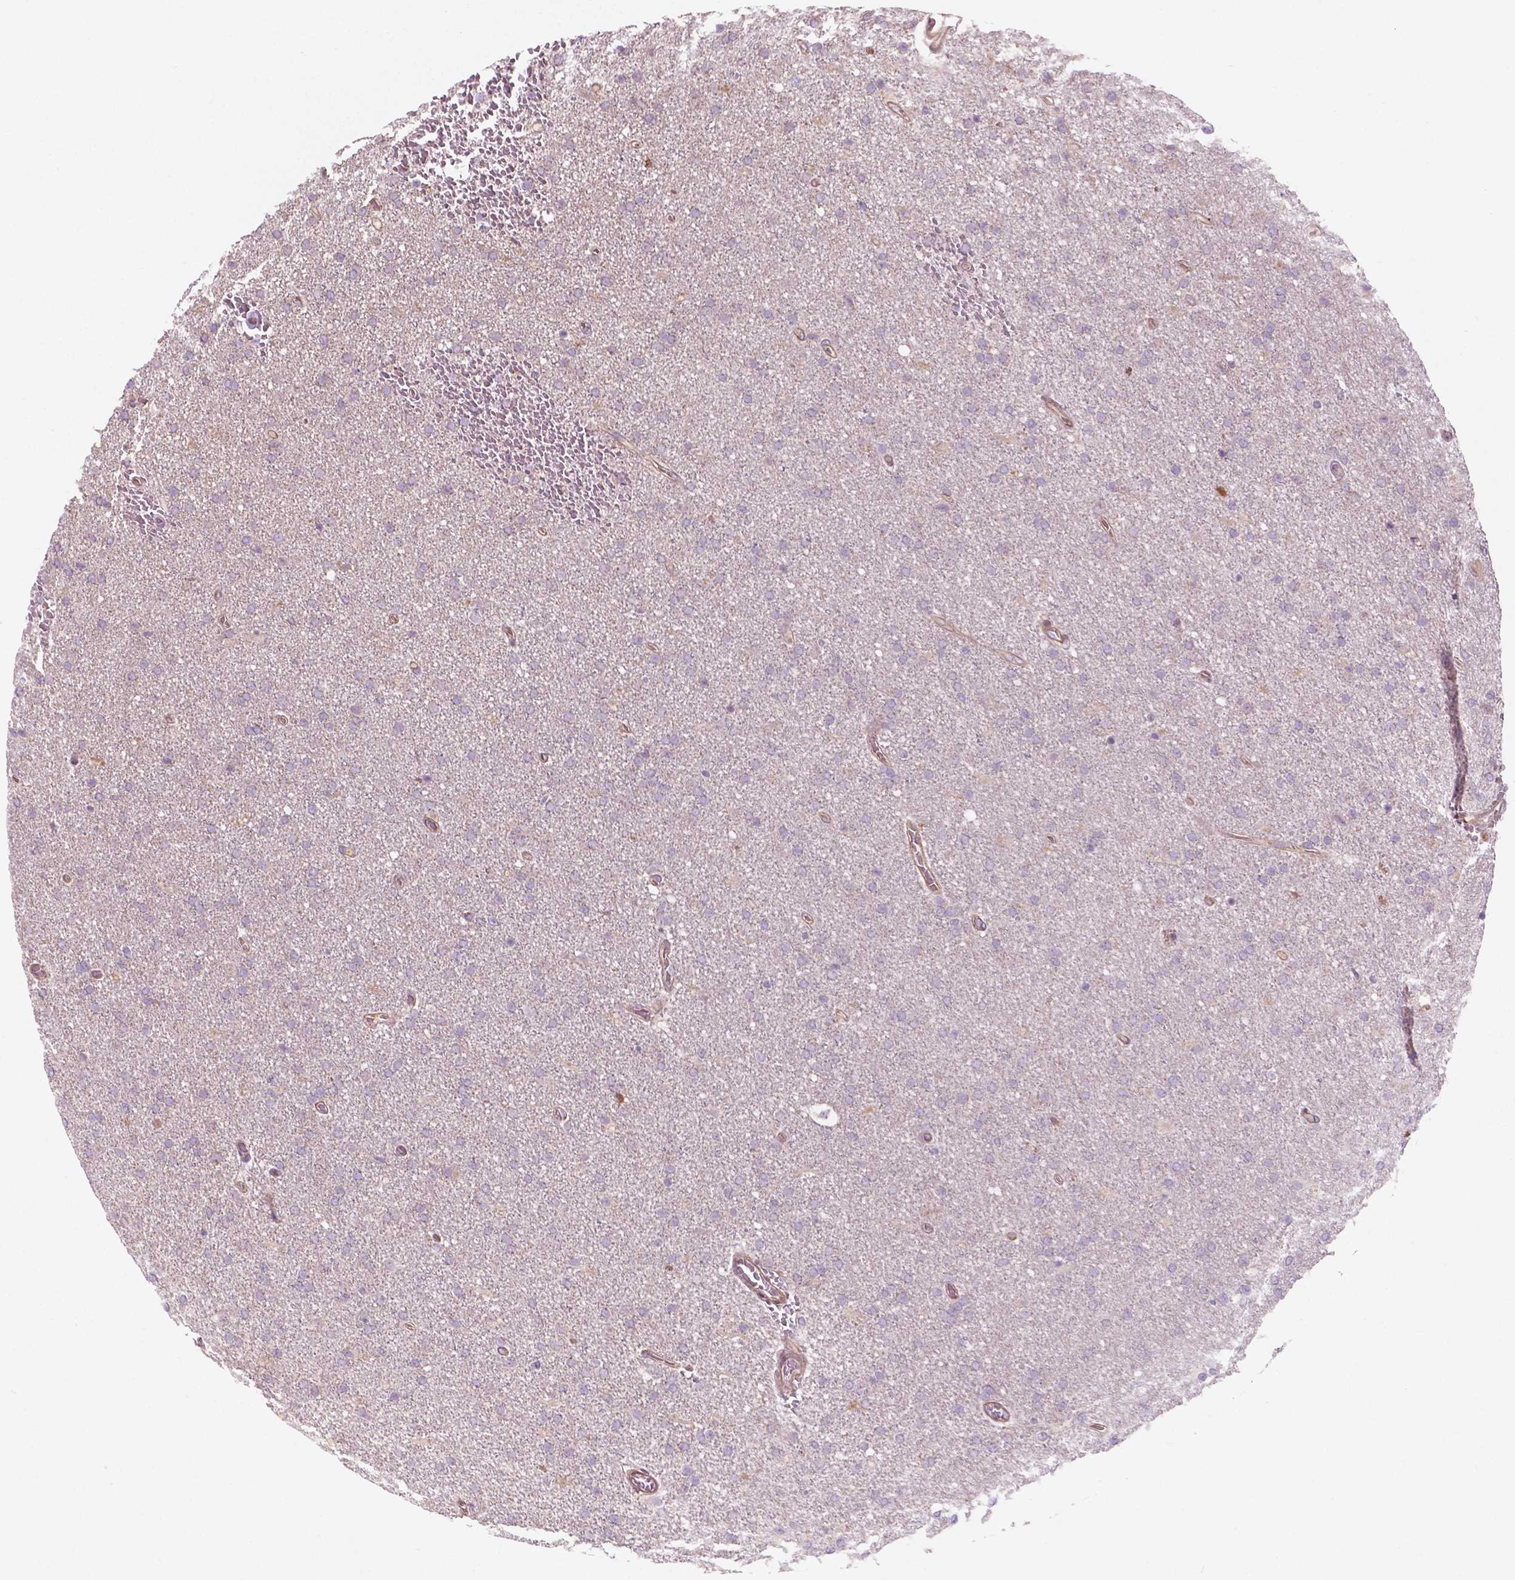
{"staining": {"intensity": "negative", "quantity": "none", "location": "none"}, "tissue": "glioma", "cell_type": "Tumor cells", "image_type": "cancer", "snomed": [{"axis": "morphology", "description": "Glioma, malignant, High grade"}, {"axis": "topography", "description": "Cerebral cortex"}], "caption": "Tumor cells are negative for protein expression in human glioma.", "gene": "SURF4", "patient": {"sex": "male", "age": 70}}